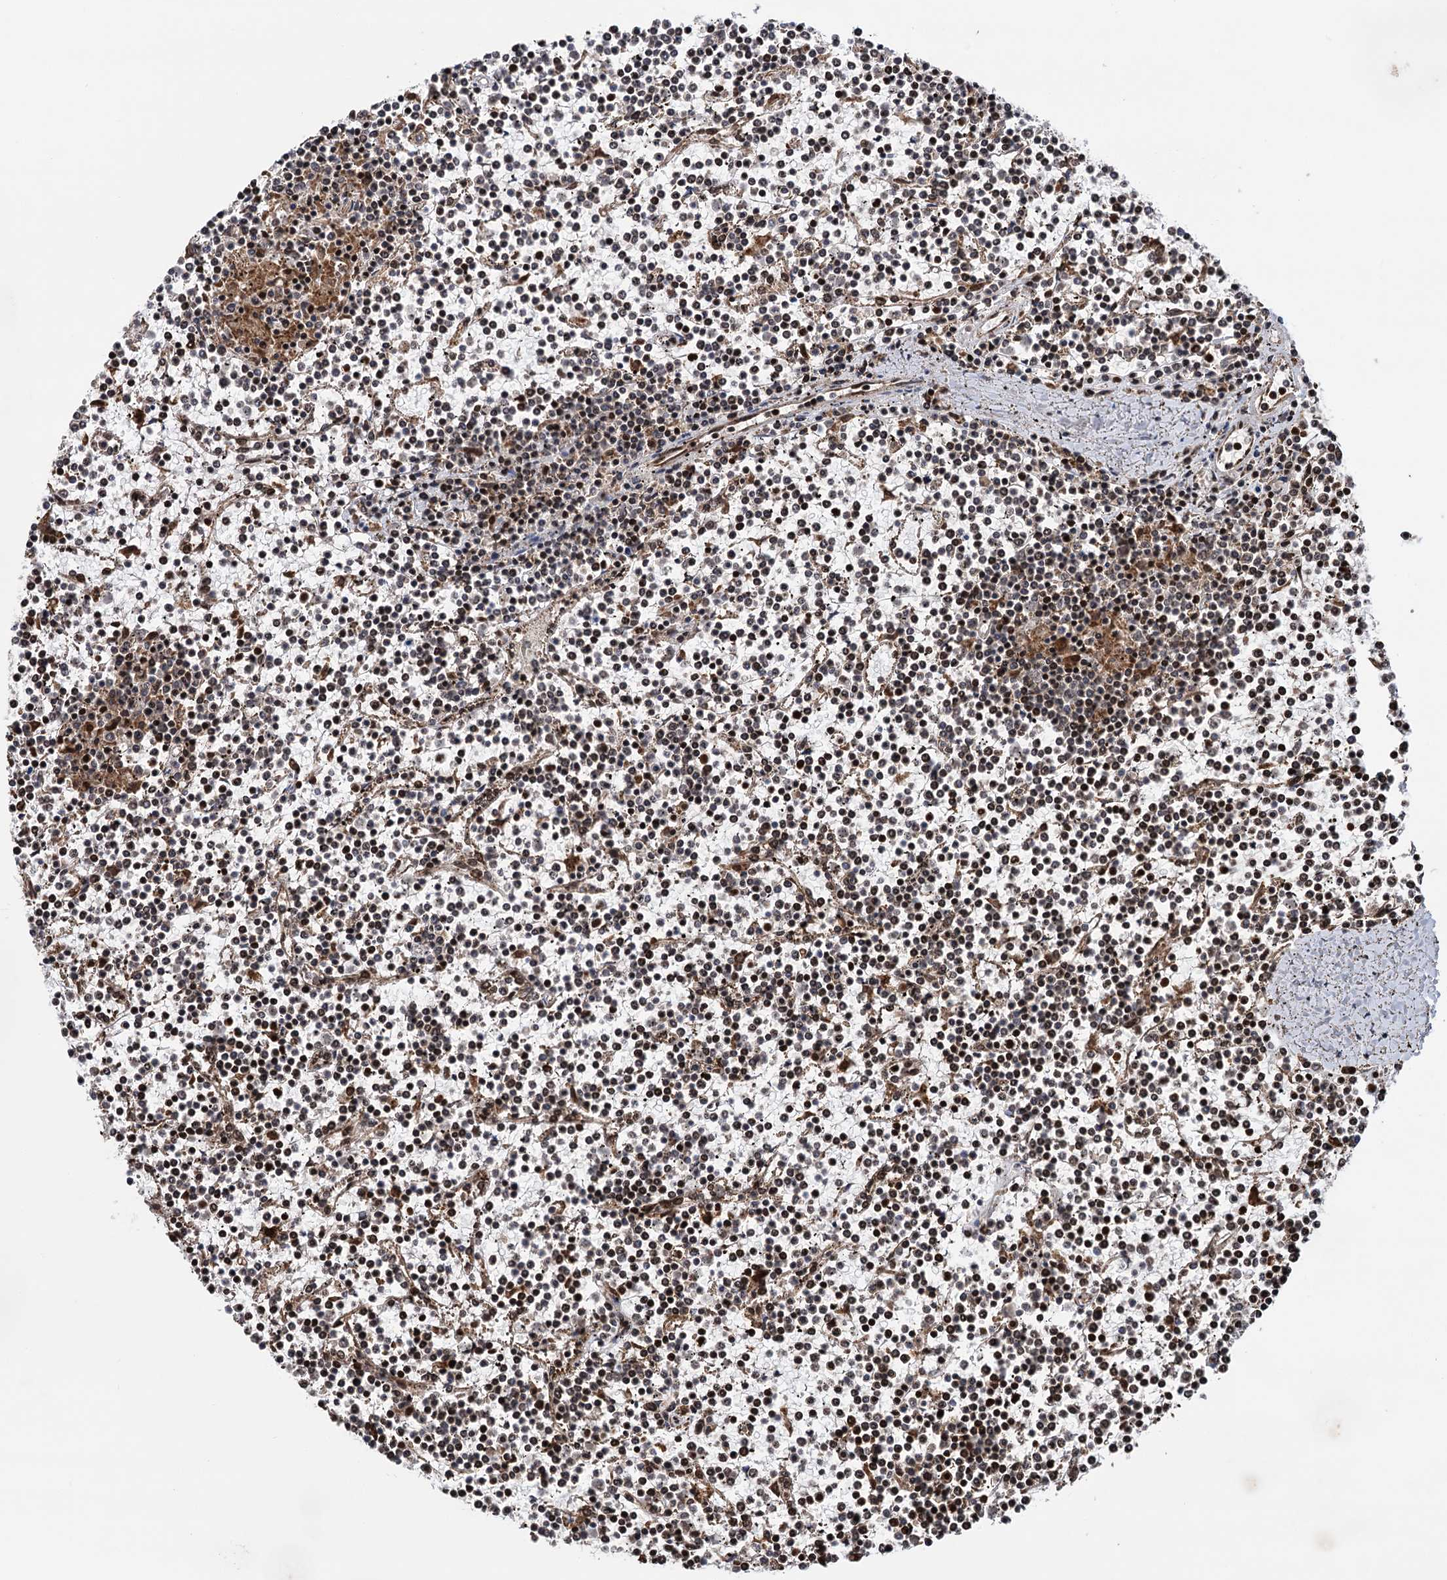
{"staining": {"intensity": "weak", "quantity": "25%-75%", "location": "nuclear"}, "tissue": "lymphoma", "cell_type": "Tumor cells", "image_type": "cancer", "snomed": [{"axis": "morphology", "description": "Malignant lymphoma, non-Hodgkin's type, Low grade"}, {"axis": "topography", "description": "Spleen"}], "caption": "A low amount of weak nuclear expression is appreciated in approximately 25%-75% of tumor cells in lymphoma tissue.", "gene": "MESD", "patient": {"sex": "female", "age": 19}}